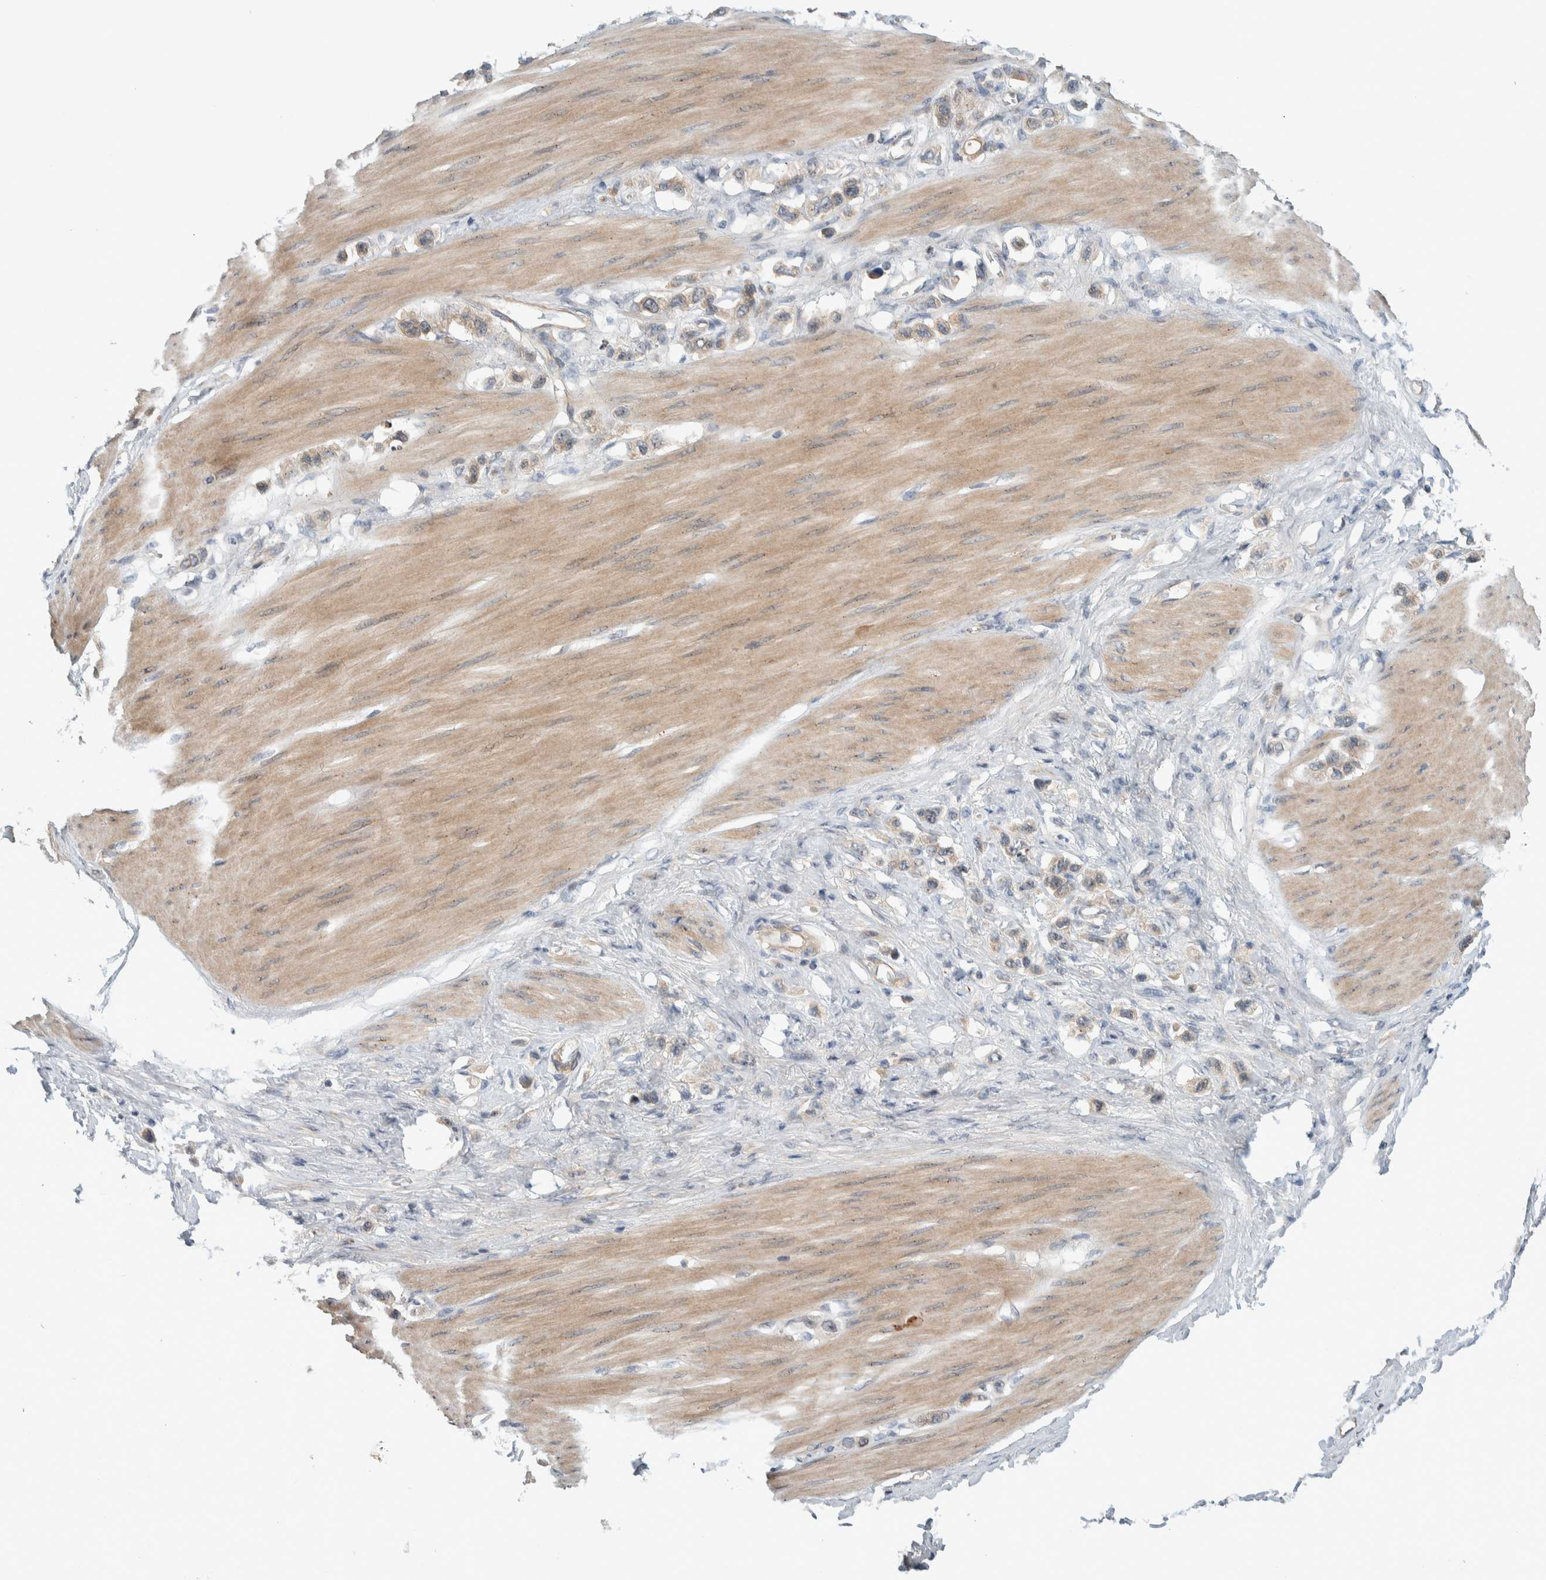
{"staining": {"intensity": "weak", "quantity": "25%-75%", "location": "cytoplasmic/membranous"}, "tissue": "stomach cancer", "cell_type": "Tumor cells", "image_type": "cancer", "snomed": [{"axis": "morphology", "description": "Adenocarcinoma, NOS"}, {"axis": "topography", "description": "Stomach"}], "caption": "Immunohistochemical staining of stomach cancer (adenocarcinoma) exhibits low levels of weak cytoplasmic/membranous protein expression in about 25%-75% of tumor cells. (DAB (3,3'-diaminobenzidine) = brown stain, brightfield microscopy at high magnification).", "gene": "MPRIP", "patient": {"sex": "female", "age": 65}}